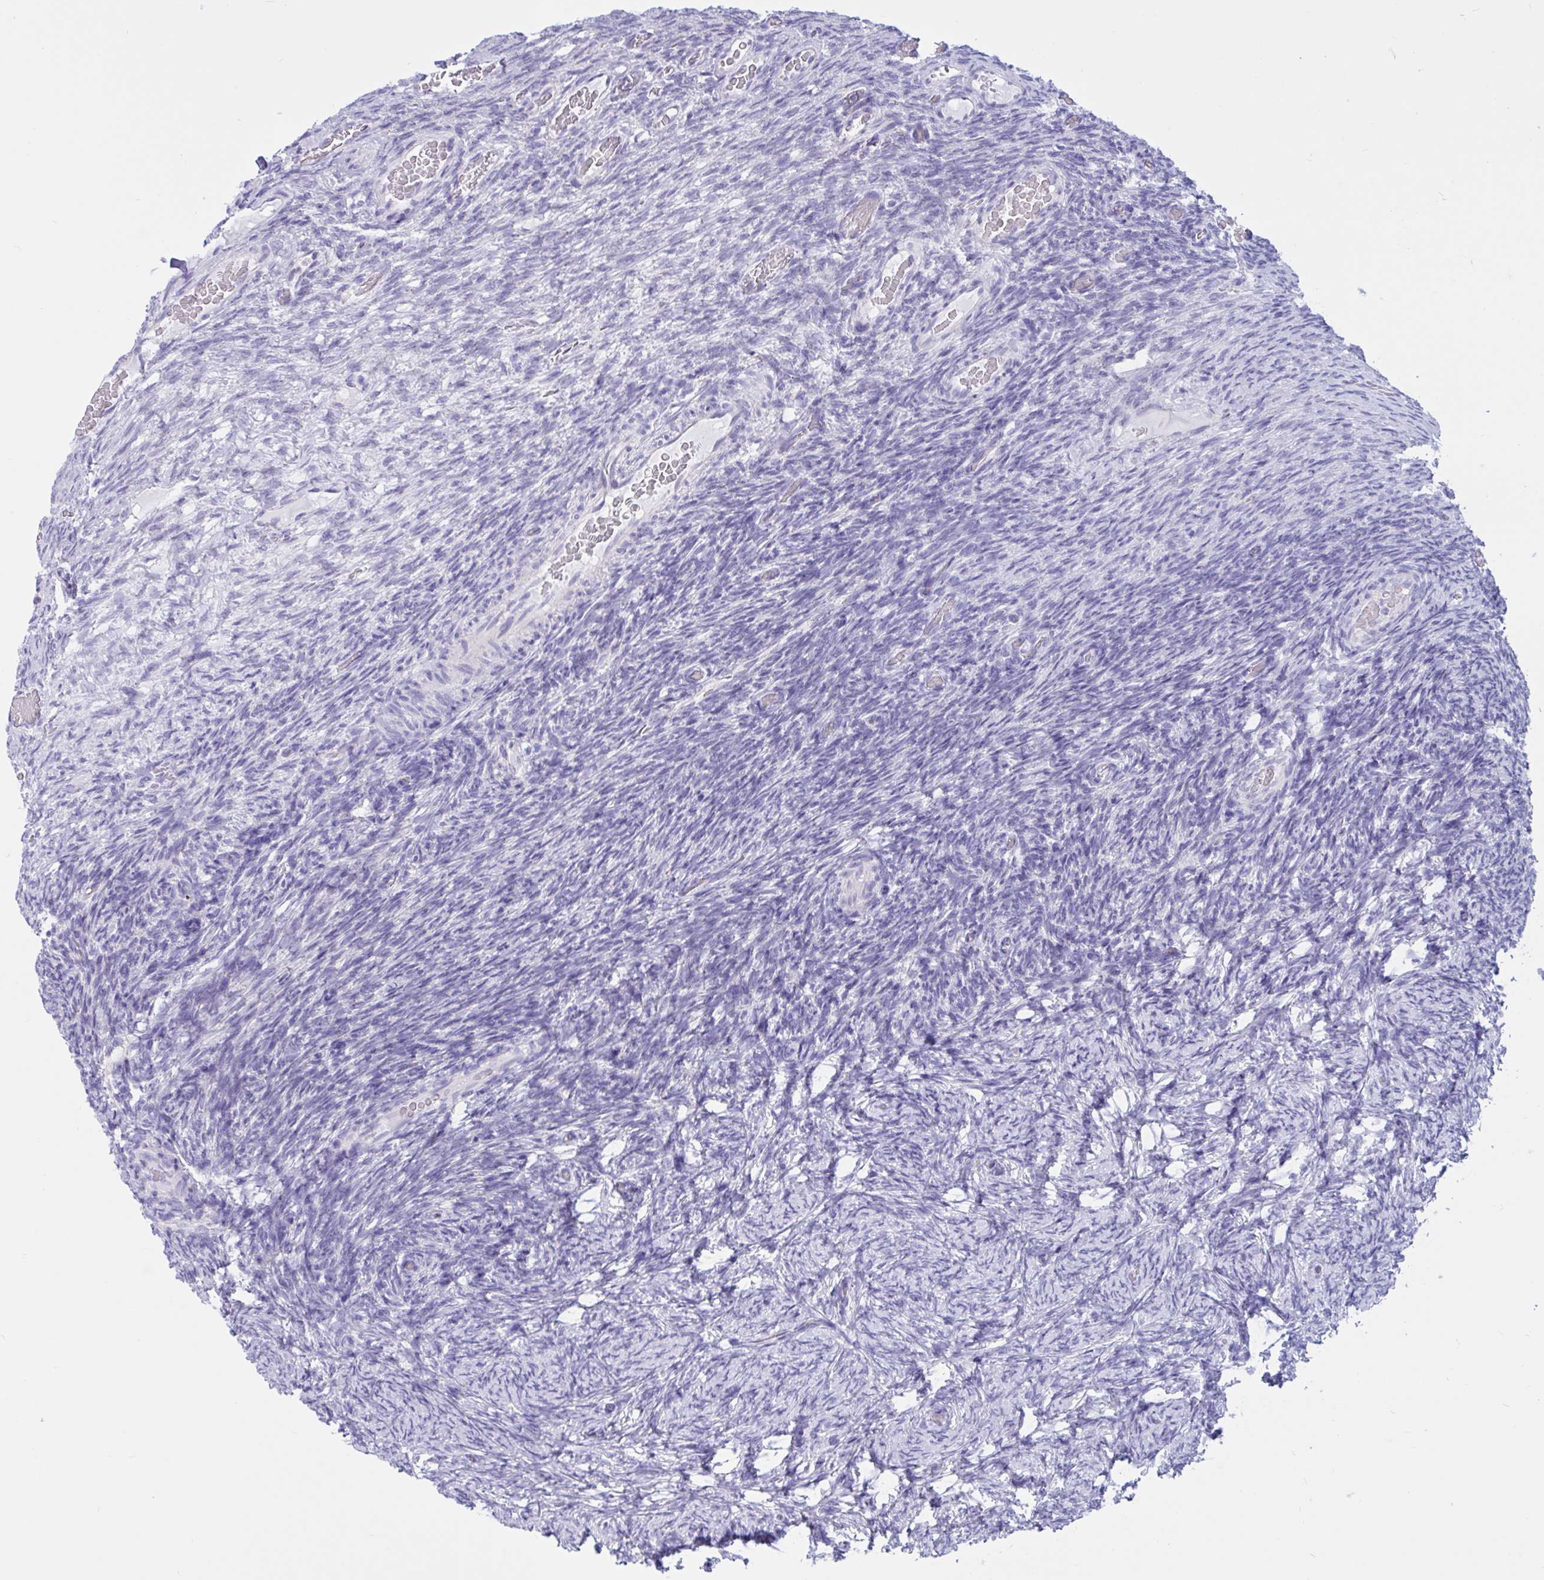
{"staining": {"intensity": "negative", "quantity": "none", "location": "none"}, "tissue": "ovary", "cell_type": "Follicle cells", "image_type": "normal", "snomed": [{"axis": "morphology", "description": "Normal tissue, NOS"}, {"axis": "topography", "description": "Ovary"}], "caption": "Protein analysis of benign ovary reveals no significant expression in follicle cells.", "gene": "RNASE3", "patient": {"sex": "female", "age": 34}}